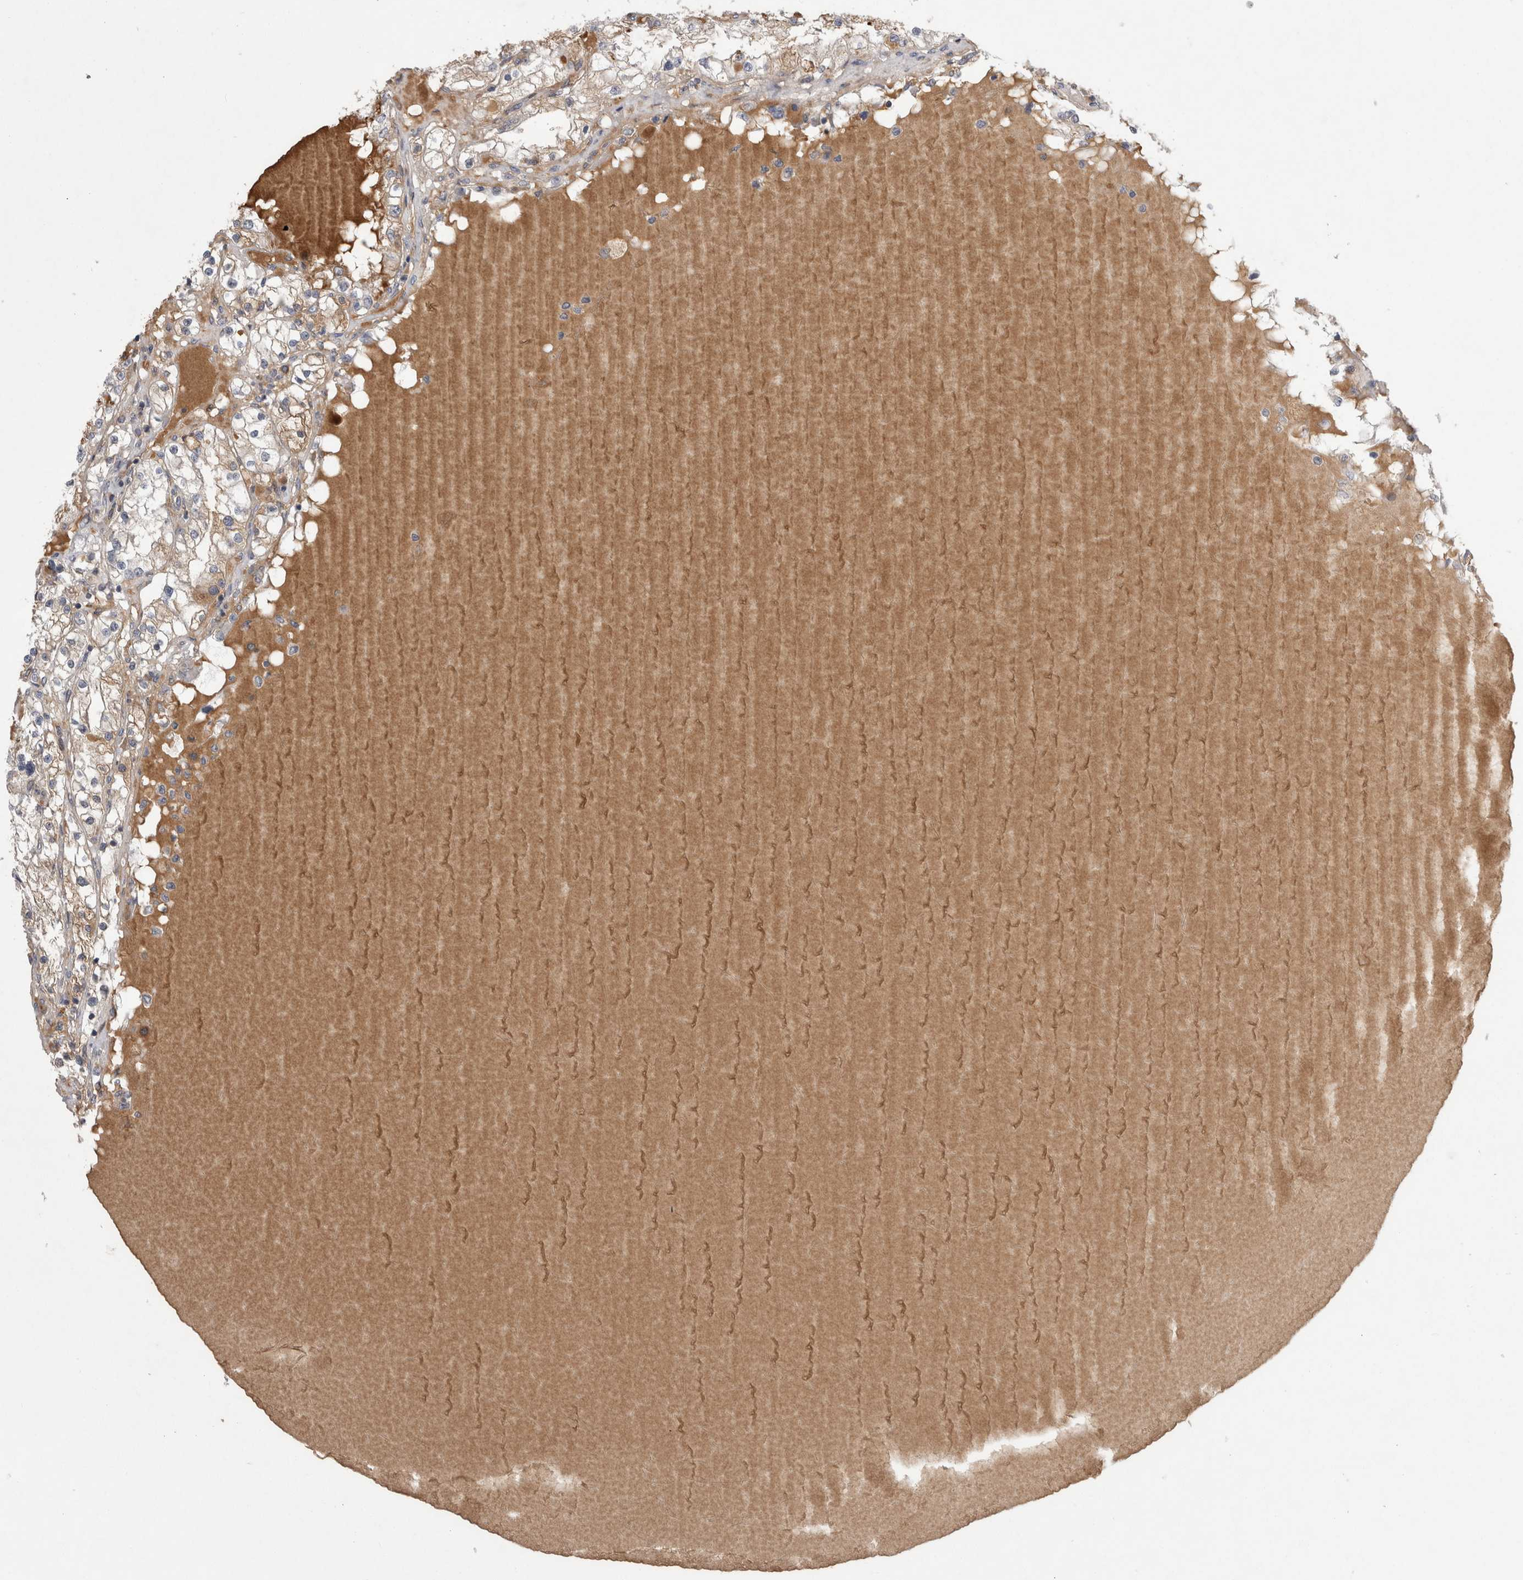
{"staining": {"intensity": "weak", "quantity": "<25%", "location": "cytoplasmic/membranous"}, "tissue": "renal cancer", "cell_type": "Tumor cells", "image_type": "cancer", "snomed": [{"axis": "morphology", "description": "Adenocarcinoma, NOS"}, {"axis": "topography", "description": "Kidney"}], "caption": "Tumor cells show no significant protein staining in renal cancer.", "gene": "DARS2", "patient": {"sex": "male", "age": 68}}